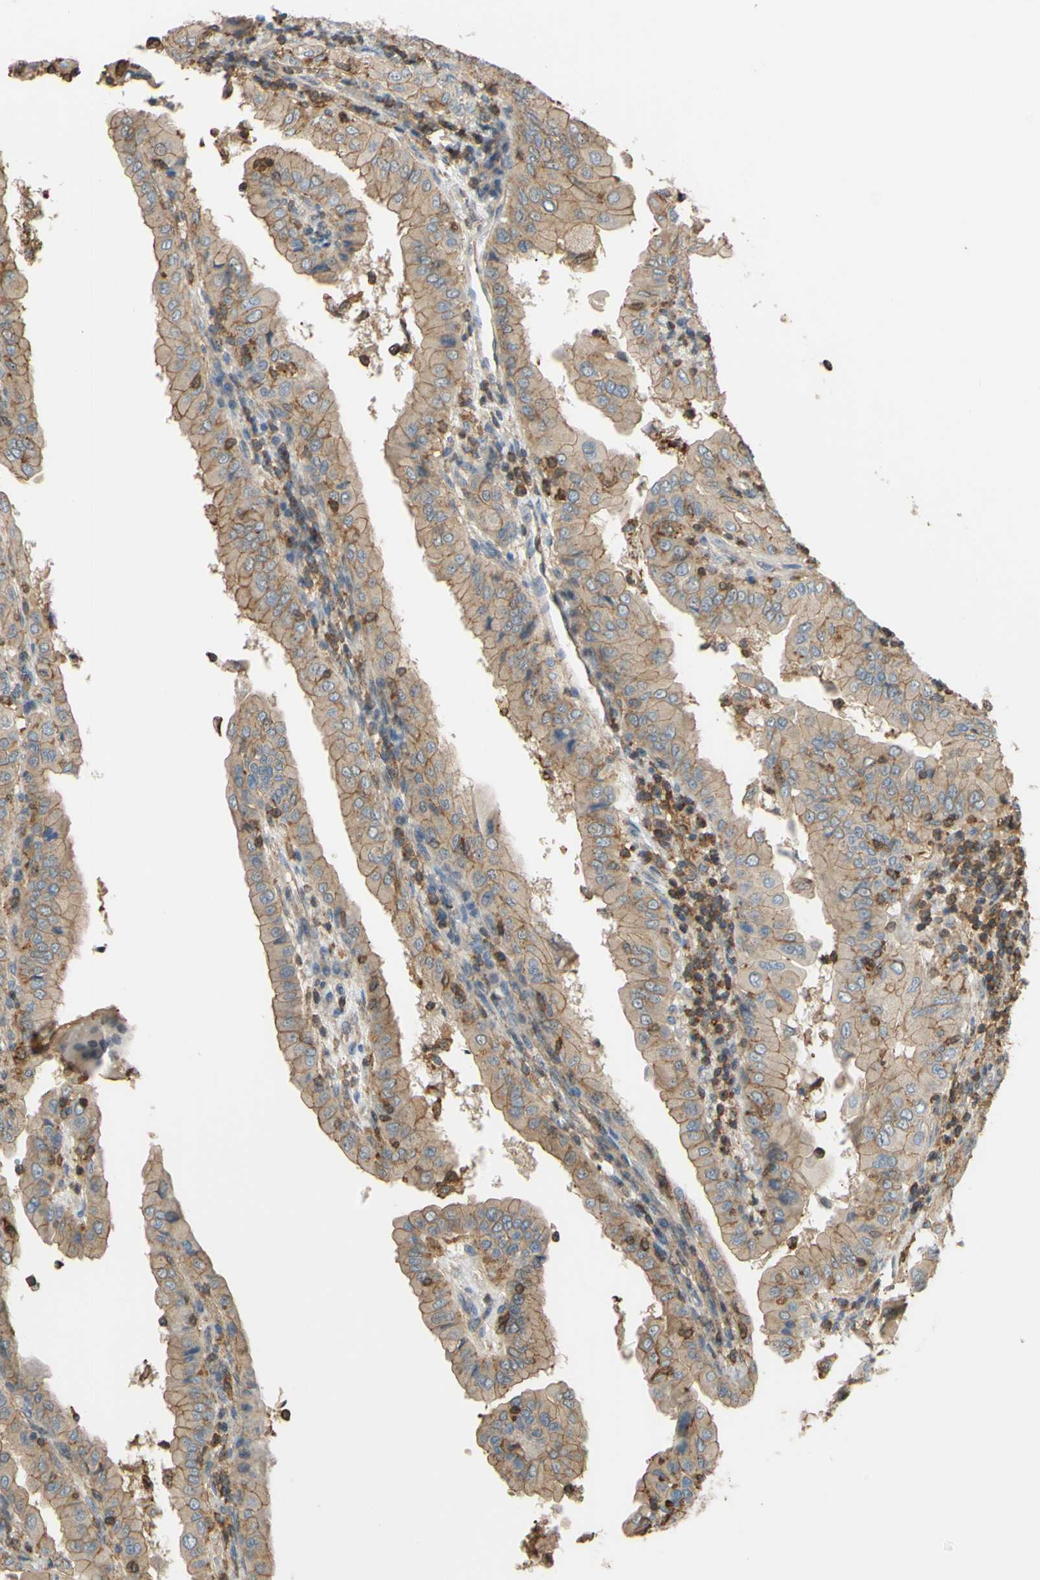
{"staining": {"intensity": "moderate", "quantity": ">75%", "location": "cytoplasmic/membranous"}, "tissue": "thyroid cancer", "cell_type": "Tumor cells", "image_type": "cancer", "snomed": [{"axis": "morphology", "description": "Papillary adenocarcinoma, NOS"}, {"axis": "topography", "description": "Thyroid gland"}], "caption": "Approximately >75% of tumor cells in human thyroid cancer (papillary adenocarcinoma) reveal moderate cytoplasmic/membranous protein positivity as visualized by brown immunohistochemical staining.", "gene": "ADD3", "patient": {"sex": "male", "age": 33}}